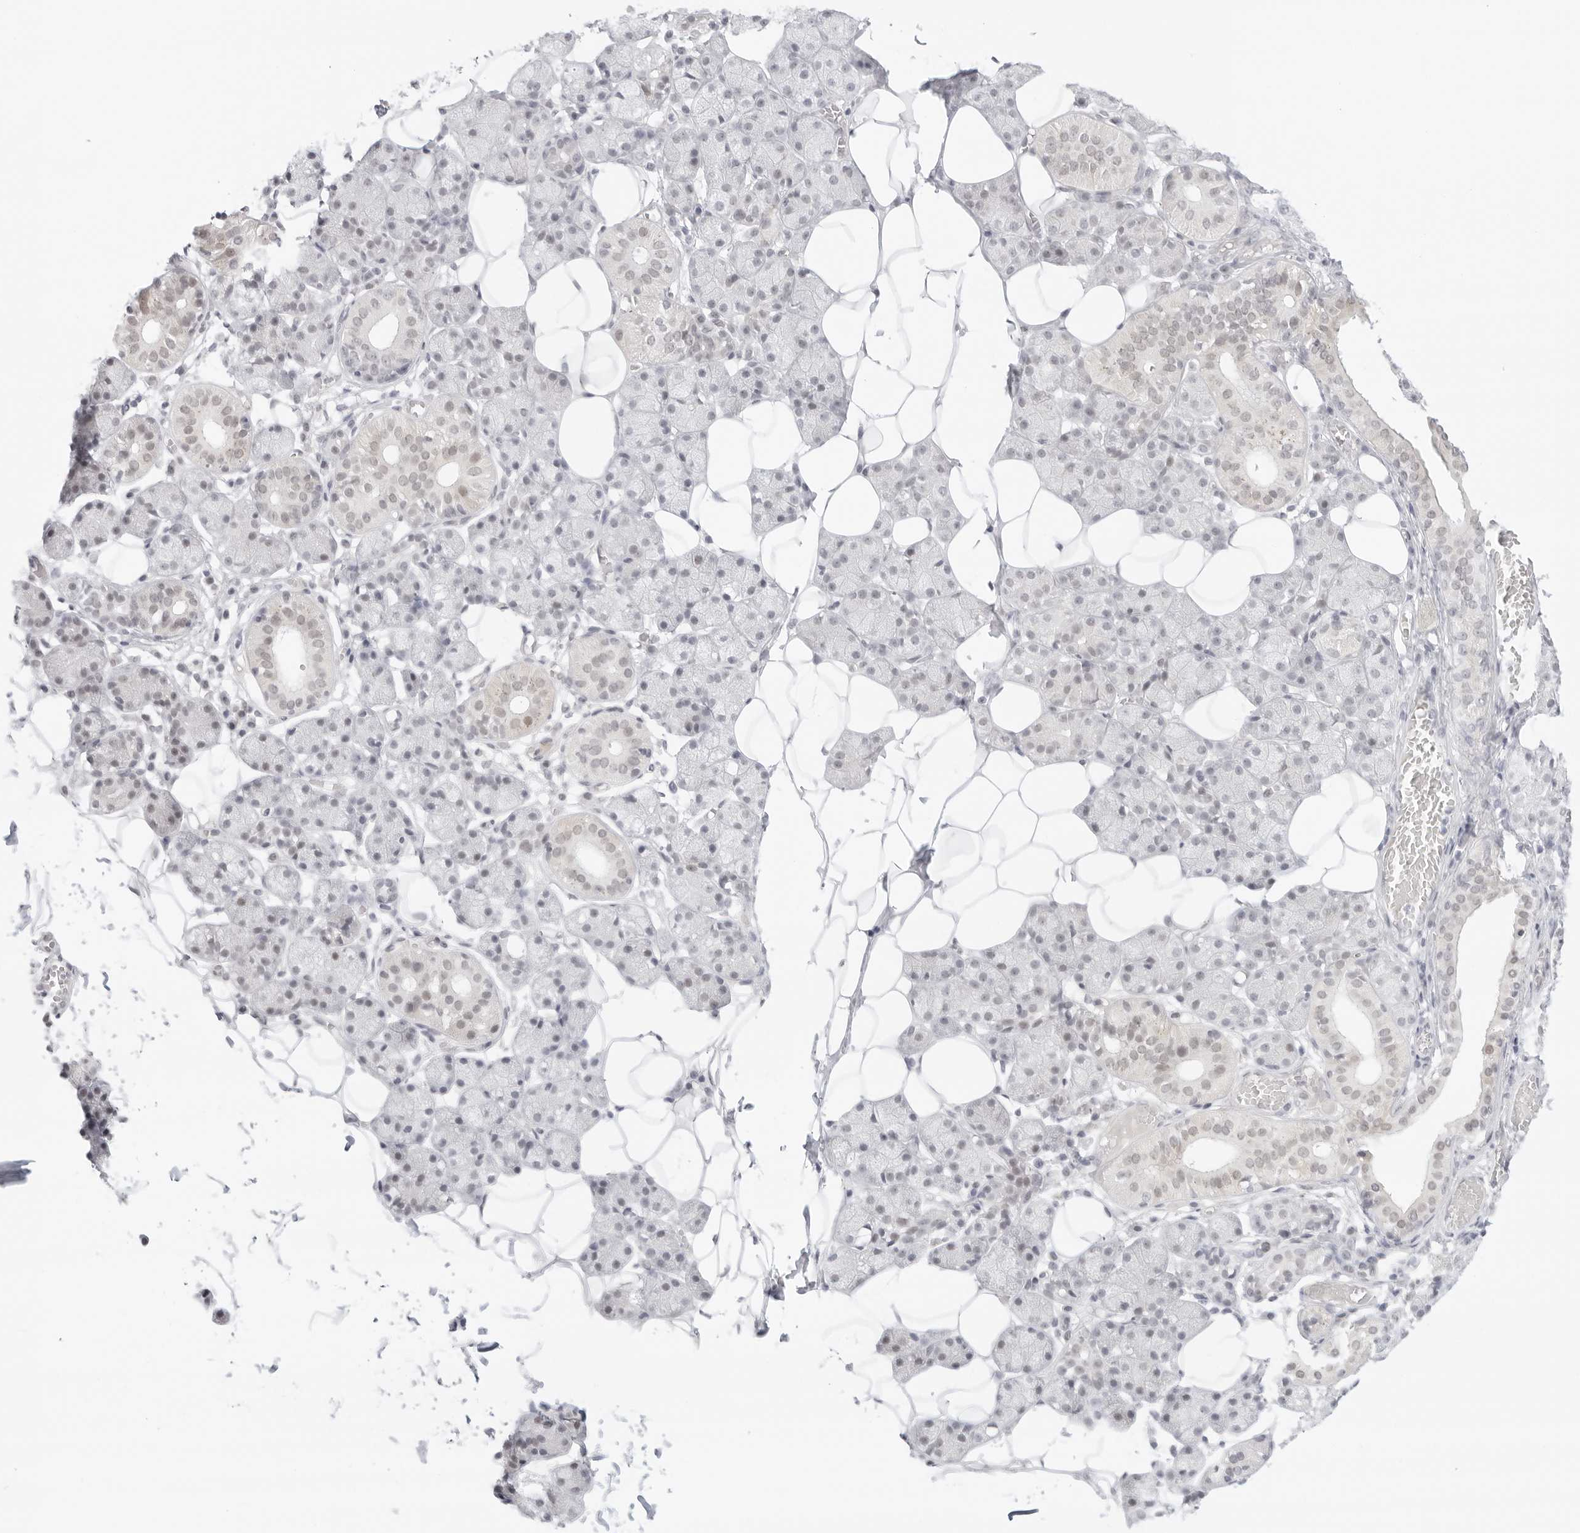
{"staining": {"intensity": "weak", "quantity": "<25%", "location": "nuclear"}, "tissue": "salivary gland", "cell_type": "Glandular cells", "image_type": "normal", "snomed": [{"axis": "morphology", "description": "Normal tissue, NOS"}, {"axis": "topography", "description": "Salivary gland"}], "caption": "This photomicrograph is of normal salivary gland stained with immunohistochemistry to label a protein in brown with the nuclei are counter-stained blue. There is no staining in glandular cells.", "gene": "MED18", "patient": {"sex": "female", "age": 33}}